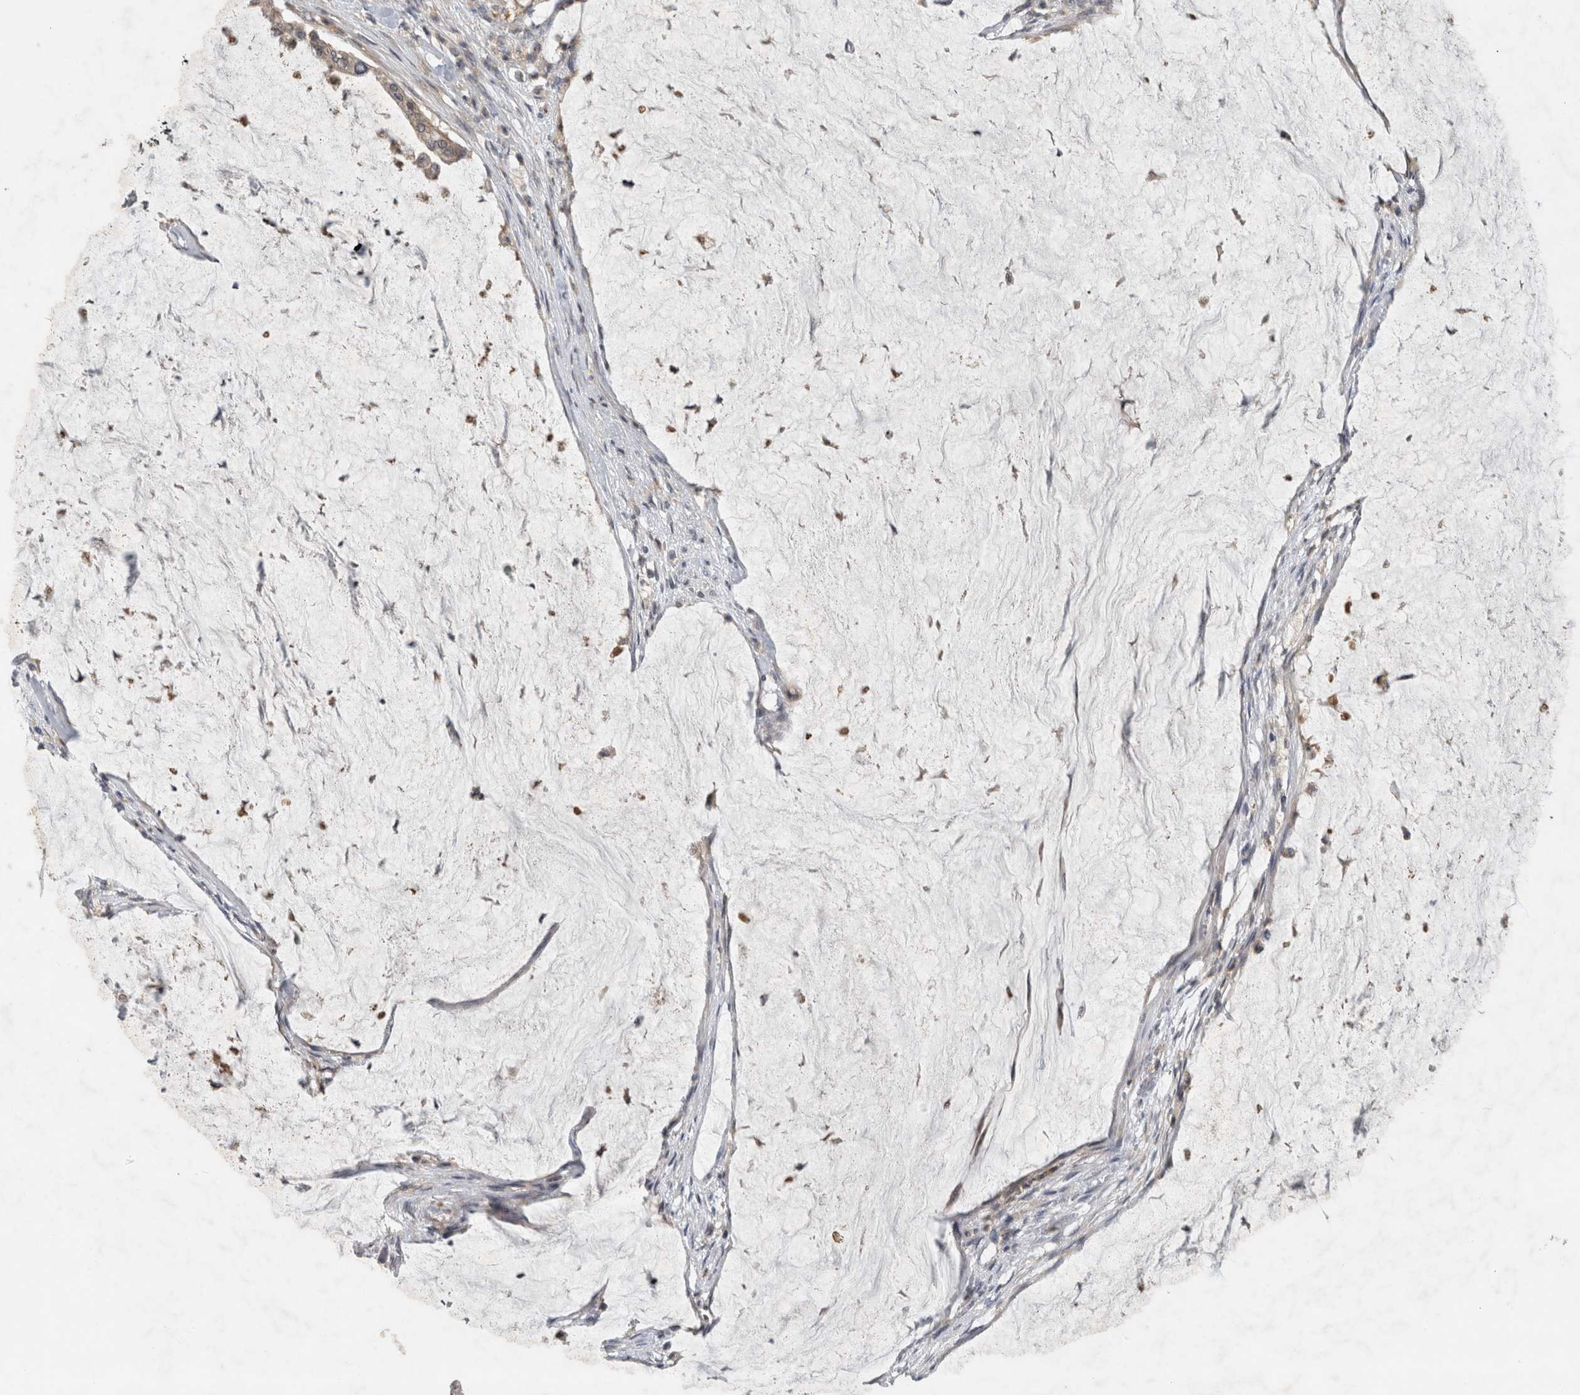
{"staining": {"intensity": "weak", "quantity": ">75%", "location": "cytoplasmic/membranous"}, "tissue": "pancreatic cancer", "cell_type": "Tumor cells", "image_type": "cancer", "snomed": [{"axis": "morphology", "description": "Adenocarcinoma, NOS"}, {"axis": "topography", "description": "Pancreas"}], "caption": "Adenocarcinoma (pancreatic) stained for a protein (brown) demonstrates weak cytoplasmic/membranous positive expression in about >75% of tumor cells.", "gene": "AASDHPPT", "patient": {"sex": "male", "age": 41}}